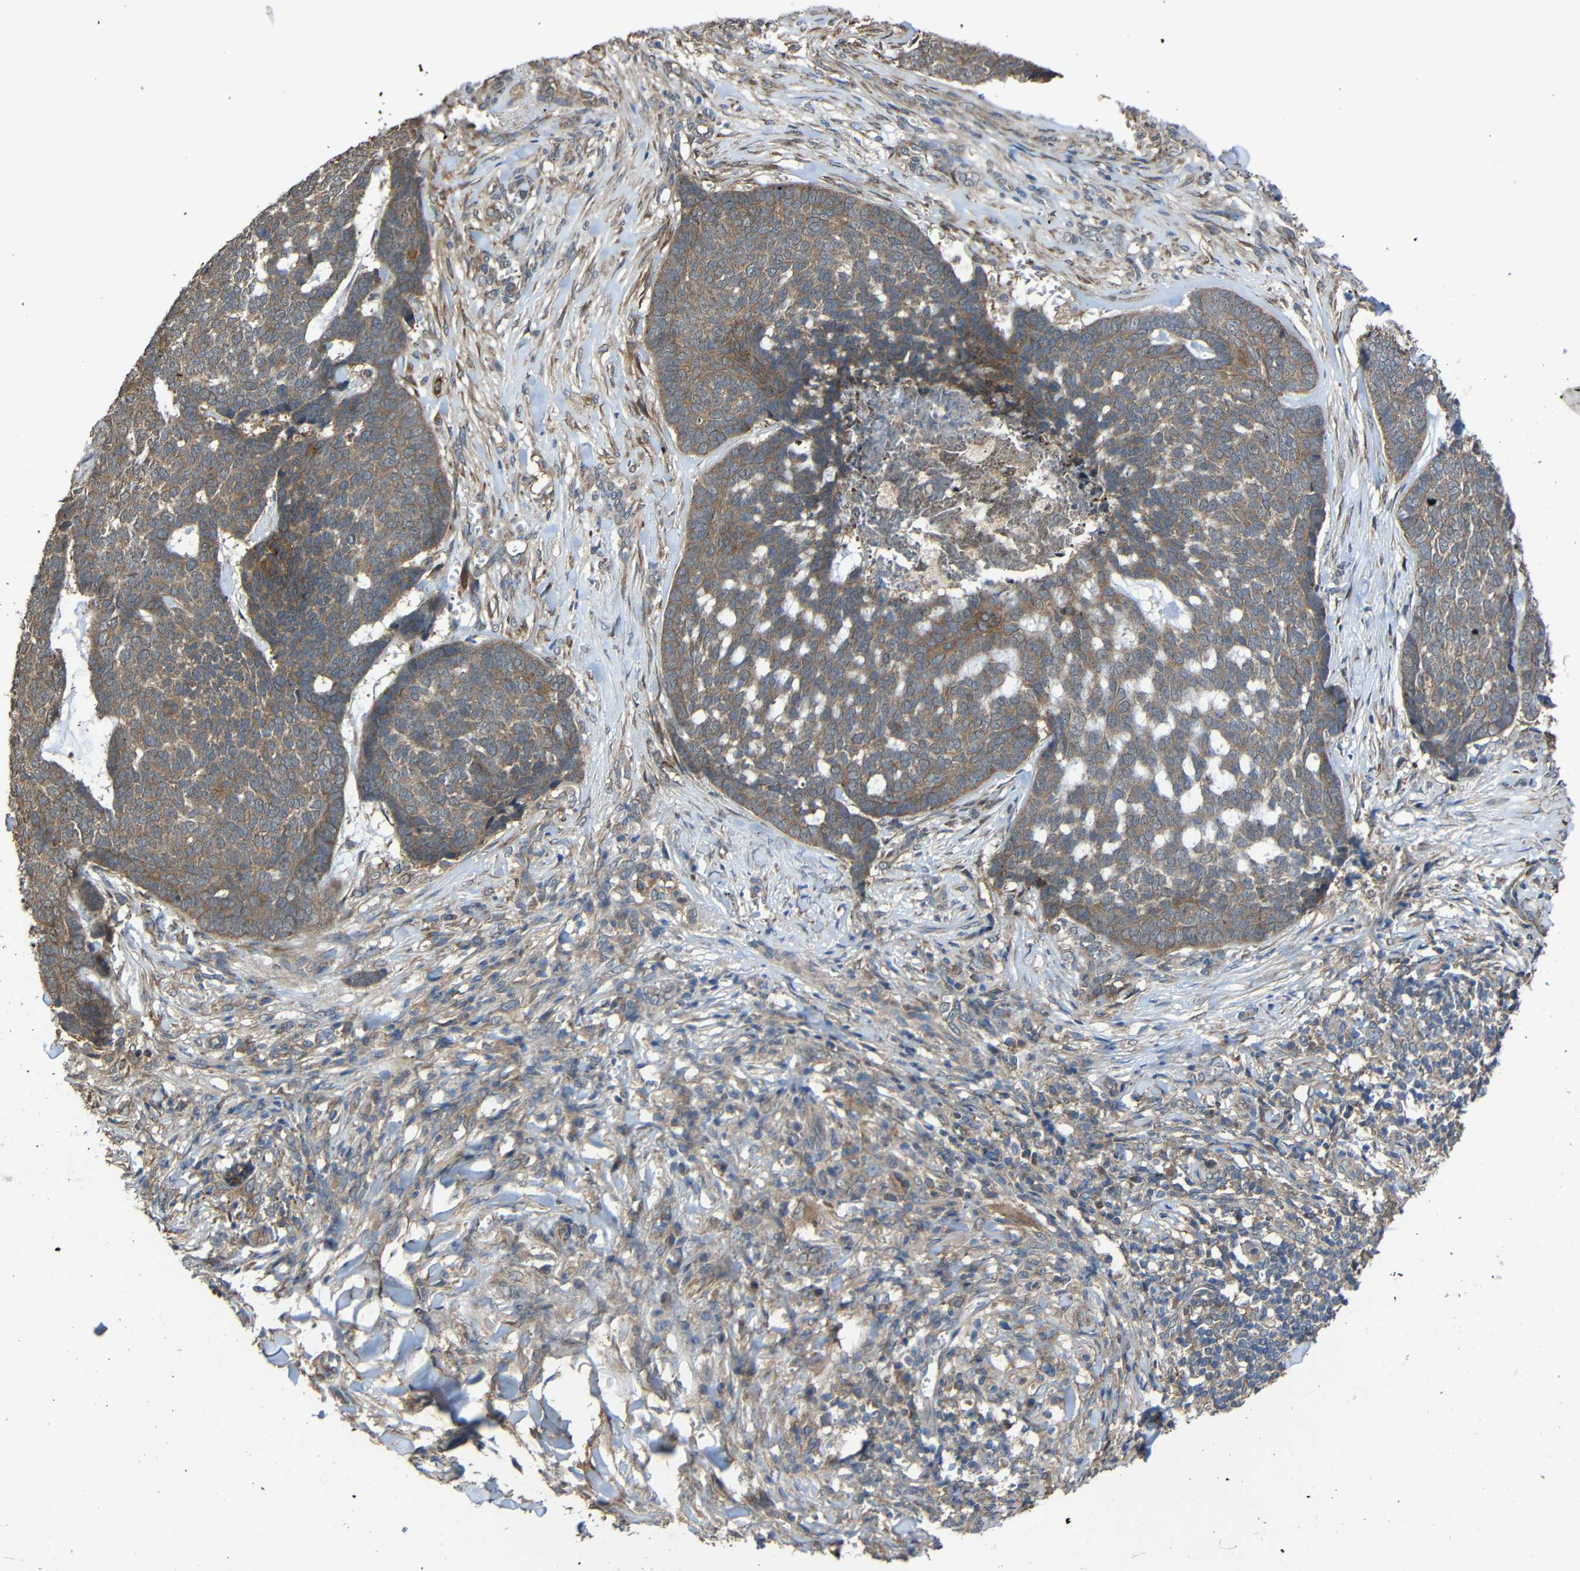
{"staining": {"intensity": "weak", "quantity": ">75%", "location": "cytoplasmic/membranous"}, "tissue": "skin cancer", "cell_type": "Tumor cells", "image_type": "cancer", "snomed": [{"axis": "morphology", "description": "Basal cell carcinoma"}, {"axis": "topography", "description": "Skin"}], "caption": "High-power microscopy captured an immunohistochemistry histopathology image of basal cell carcinoma (skin), revealing weak cytoplasmic/membranous positivity in approximately >75% of tumor cells.", "gene": "CHST9", "patient": {"sex": "male", "age": 84}}